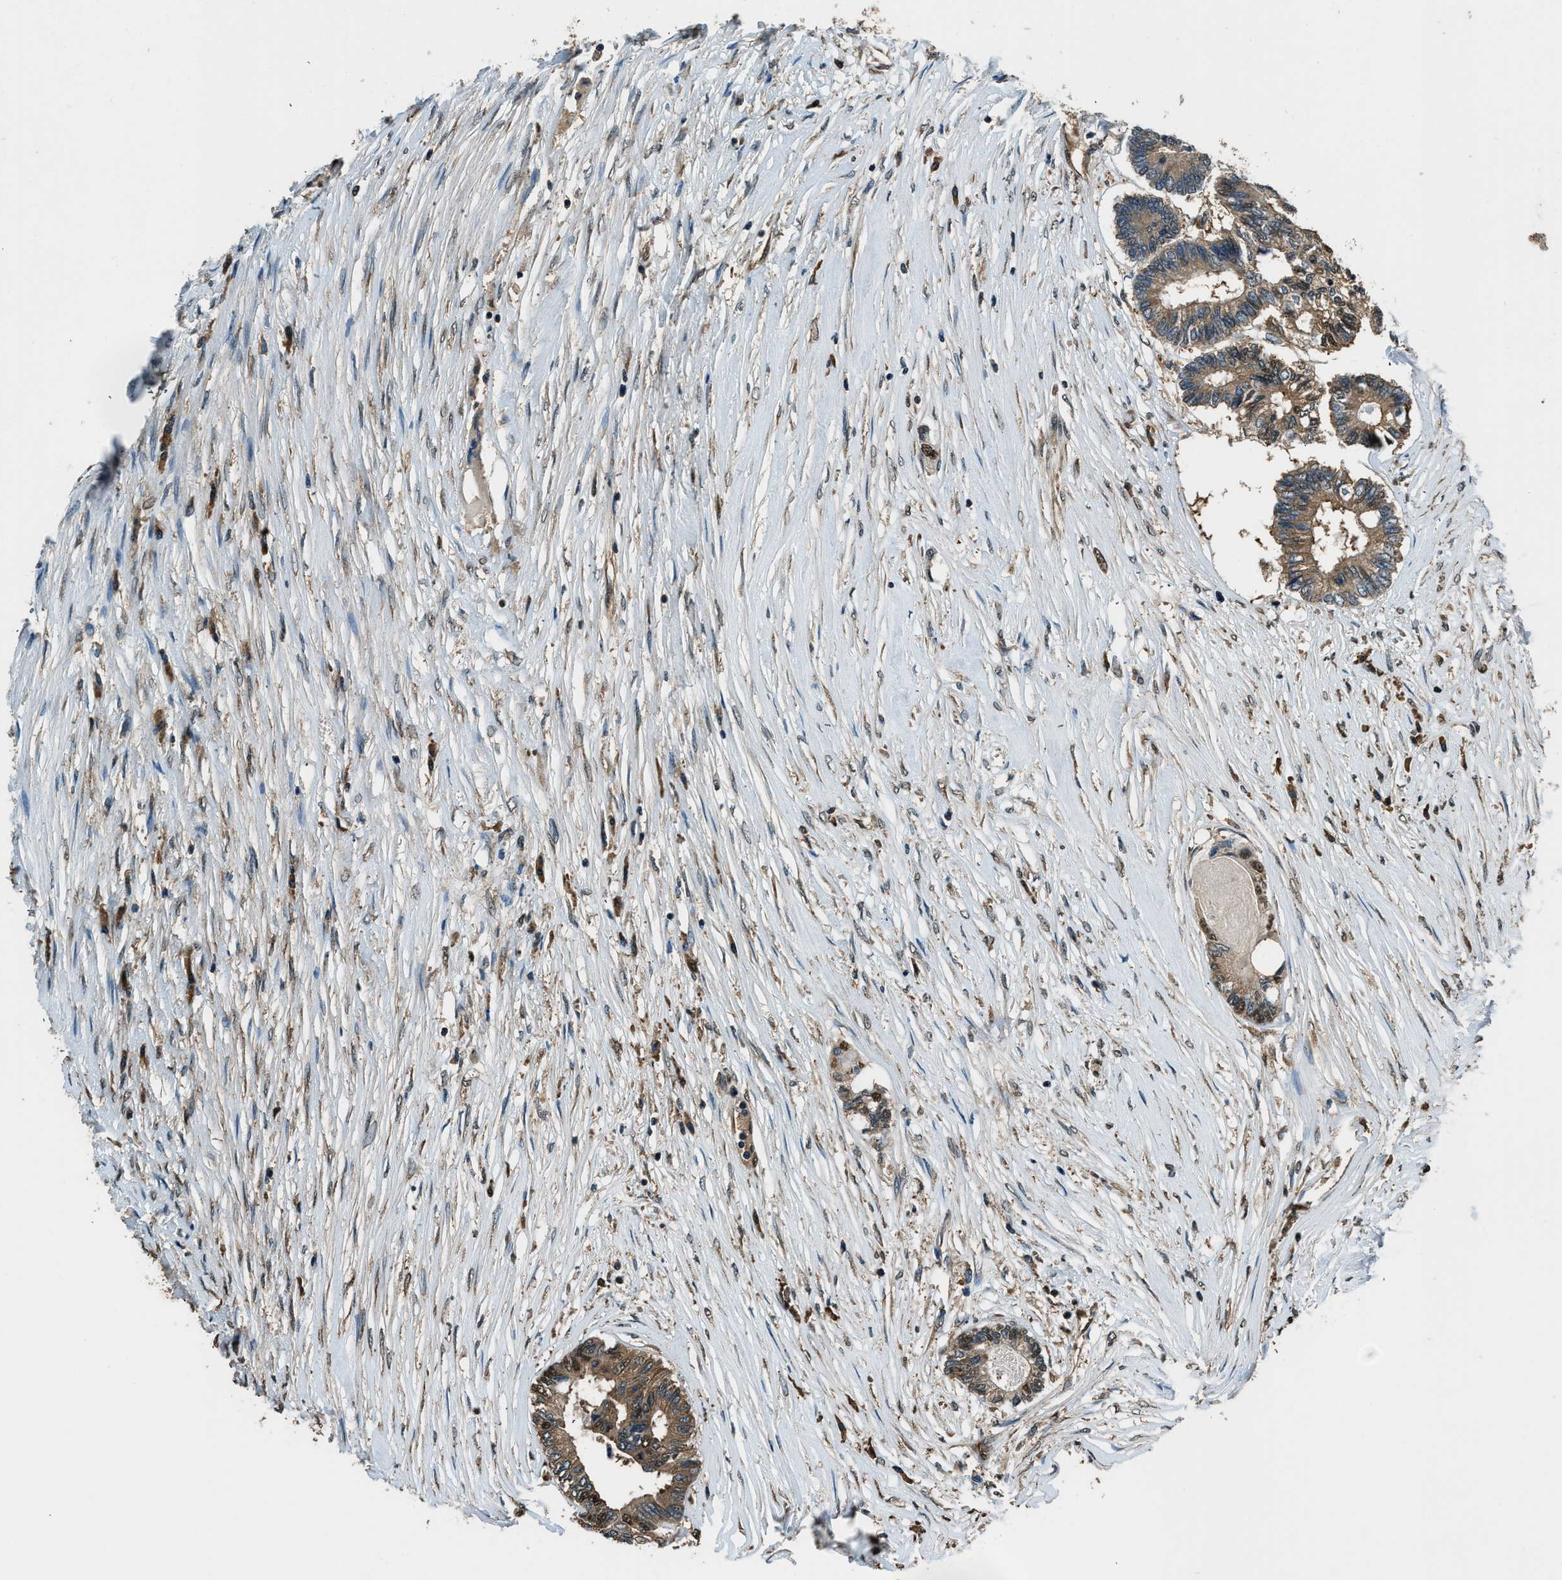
{"staining": {"intensity": "moderate", "quantity": ">75%", "location": "cytoplasmic/membranous"}, "tissue": "colorectal cancer", "cell_type": "Tumor cells", "image_type": "cancer", "snomed": [{"axis": "morphology", "description": "Adenocarcinoma, NOS"}, {"axis": "topography", "description": "Rectum"}], "caption": "Immunohistochemical staining of human colorectal cancer exhibits medium levels of moderate cytoplasmic/membranous expression in about >75% of tumor cells.", "gene": "ARFGAP2", "patient": {"sex": "male", "age": 63}}